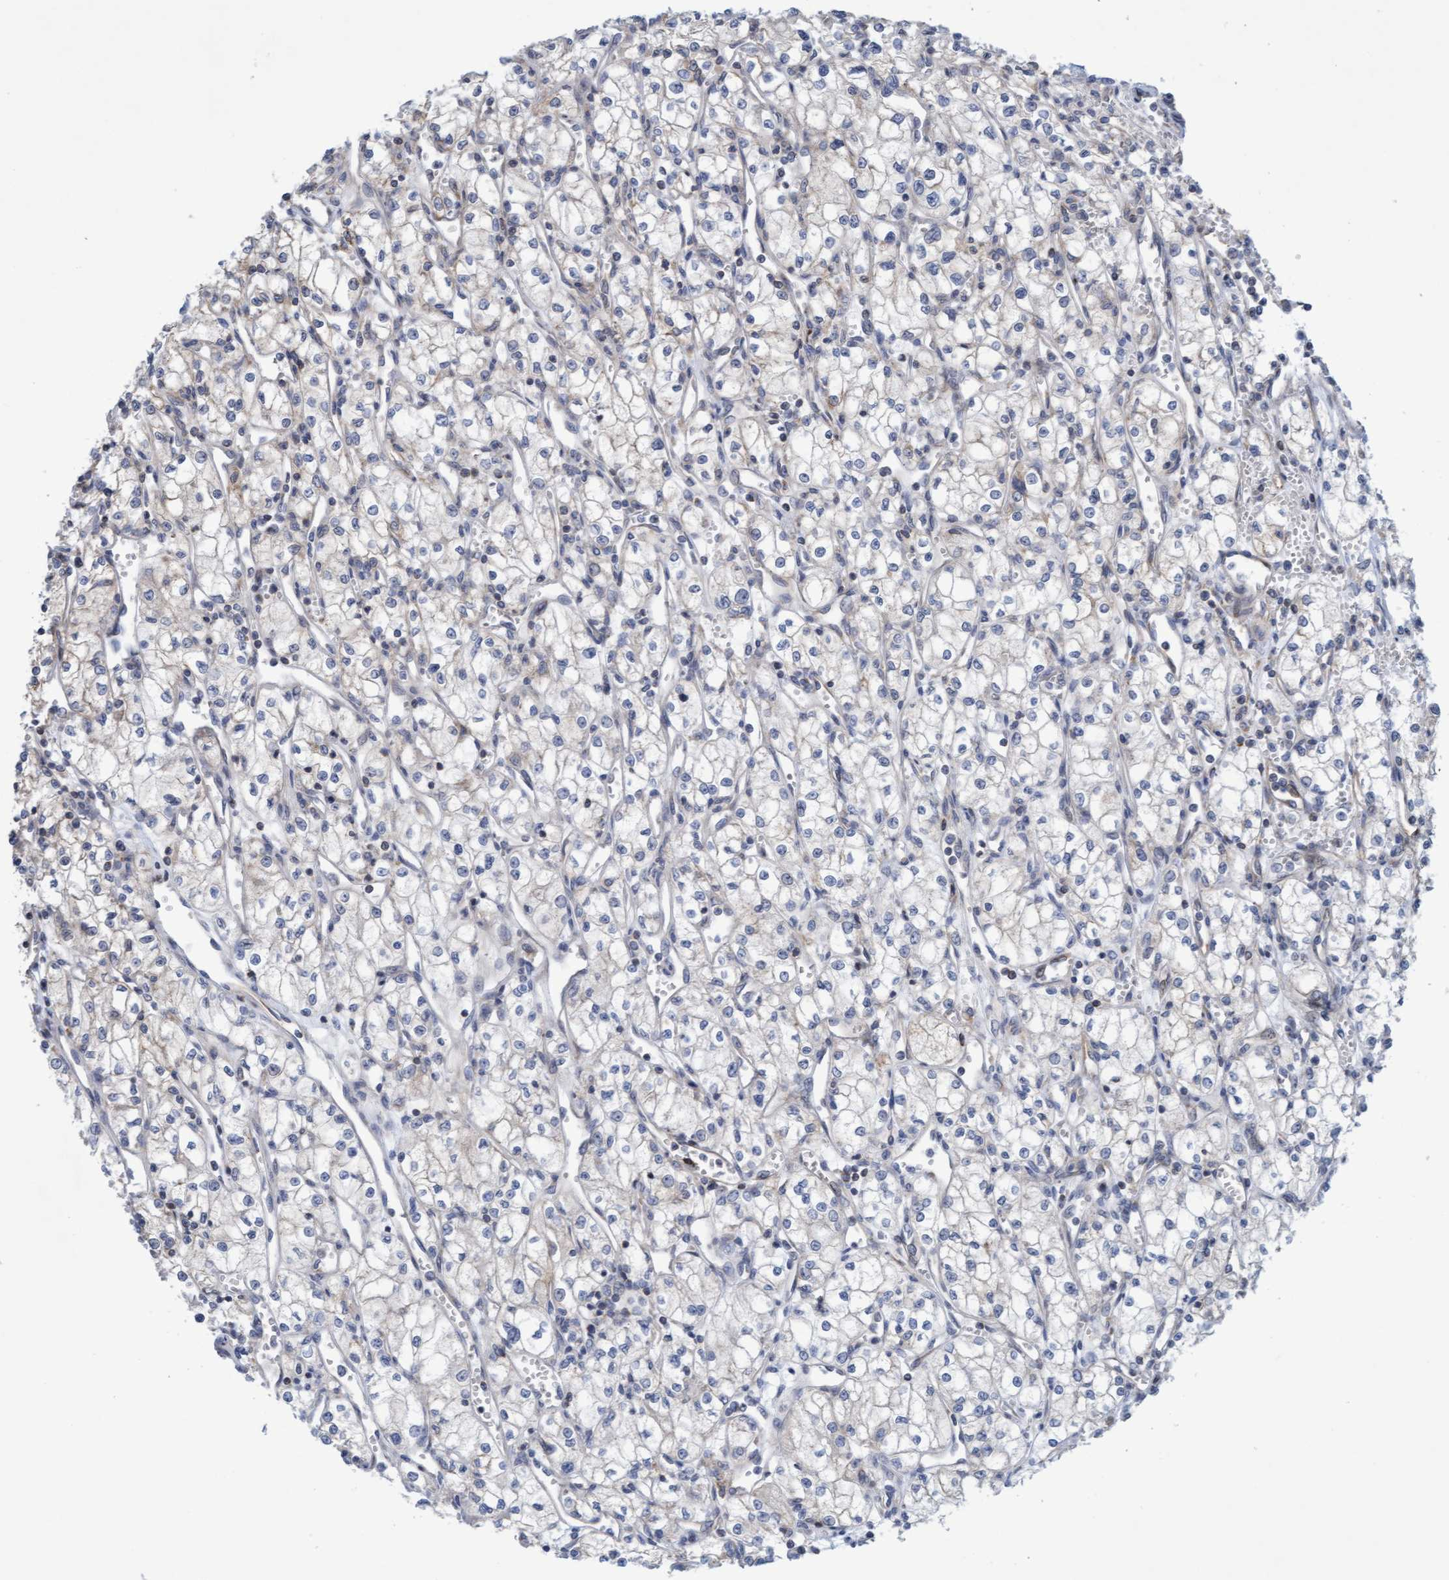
{"staining": {"intensity": "weak", "quantity": "<25%", "location": "cytoplasmic/membranous"}, "tissue": "renal cancer", "cell_type": "Tumor cells", "image_type": "cancer", "snomed": [{"axis": "morphology", "description": "Adenocarcinoma, NOS"}, {"axis": "topography", "description": "Kidney"}], "caption": "An IHC photomicrograph of renal cancer is shown. There is no staining in tumor cells of renal cancer. (DAB (3,3'-diaminobenzidine) immunohistochemistry with hematoxylin counter stain).", "gene": "SLC28A3", "patient": {"sex": "male", "age": 59}}